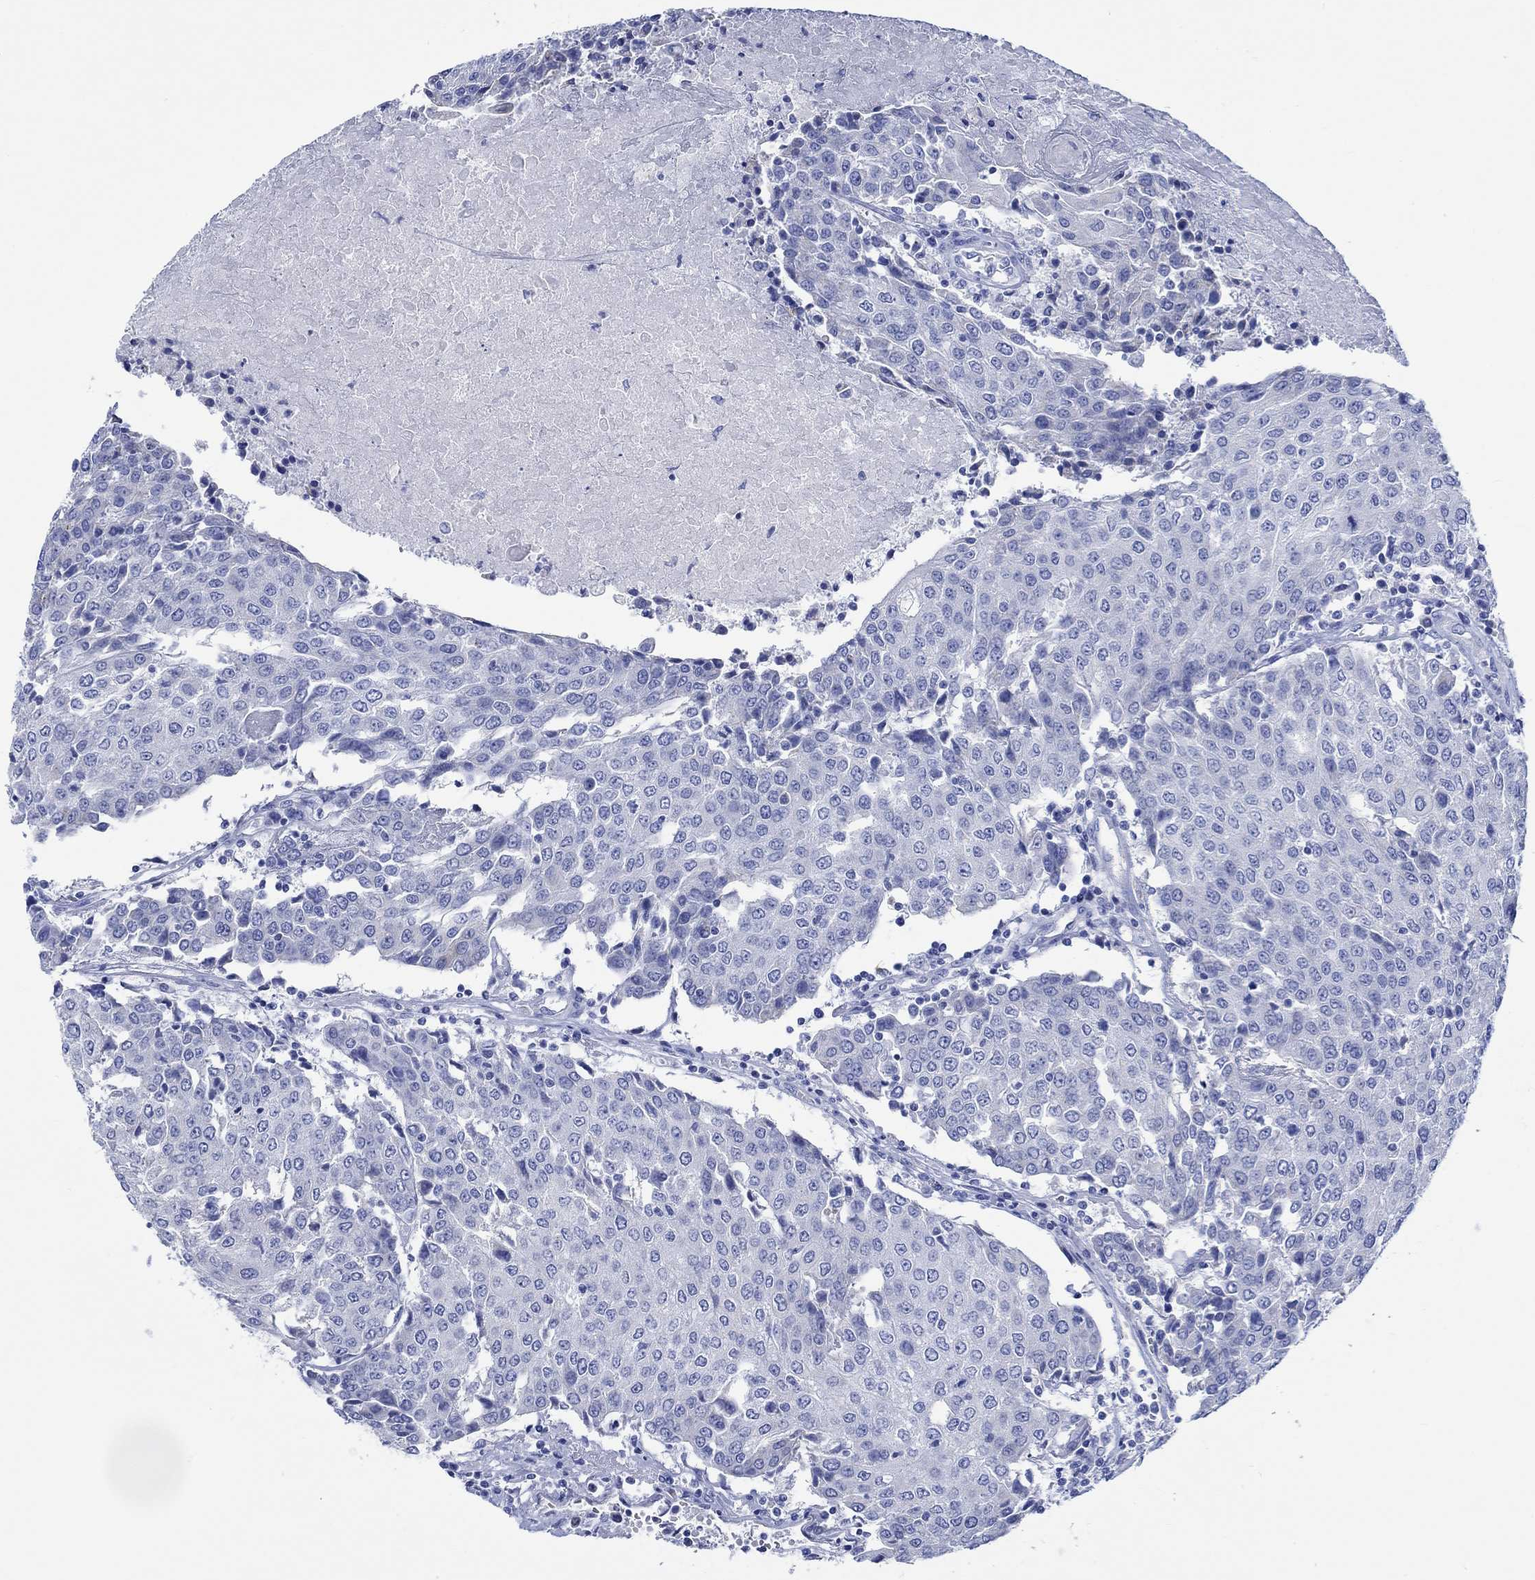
{"staining": {"intensity": "negative", "quantity": "none", "location": "none"}, "tissue": "urothelial cancer", "cell_type": "Tumor cells", "image_type": "cancer", "snomed": [{"axis": "morphology", "description": "Urothelial carcinoma, High grade"}, {"axis": "topography", "description": "Urinary bladder"}], "caption": "The image reveals no staining of tumor cells in urothelial cancer. (DAB (3,3'-diaminobenzidine) immunohistochemistry, high magnification).", "gene": "CPLX2", "patient": {"sex": "female", "age": 85}}